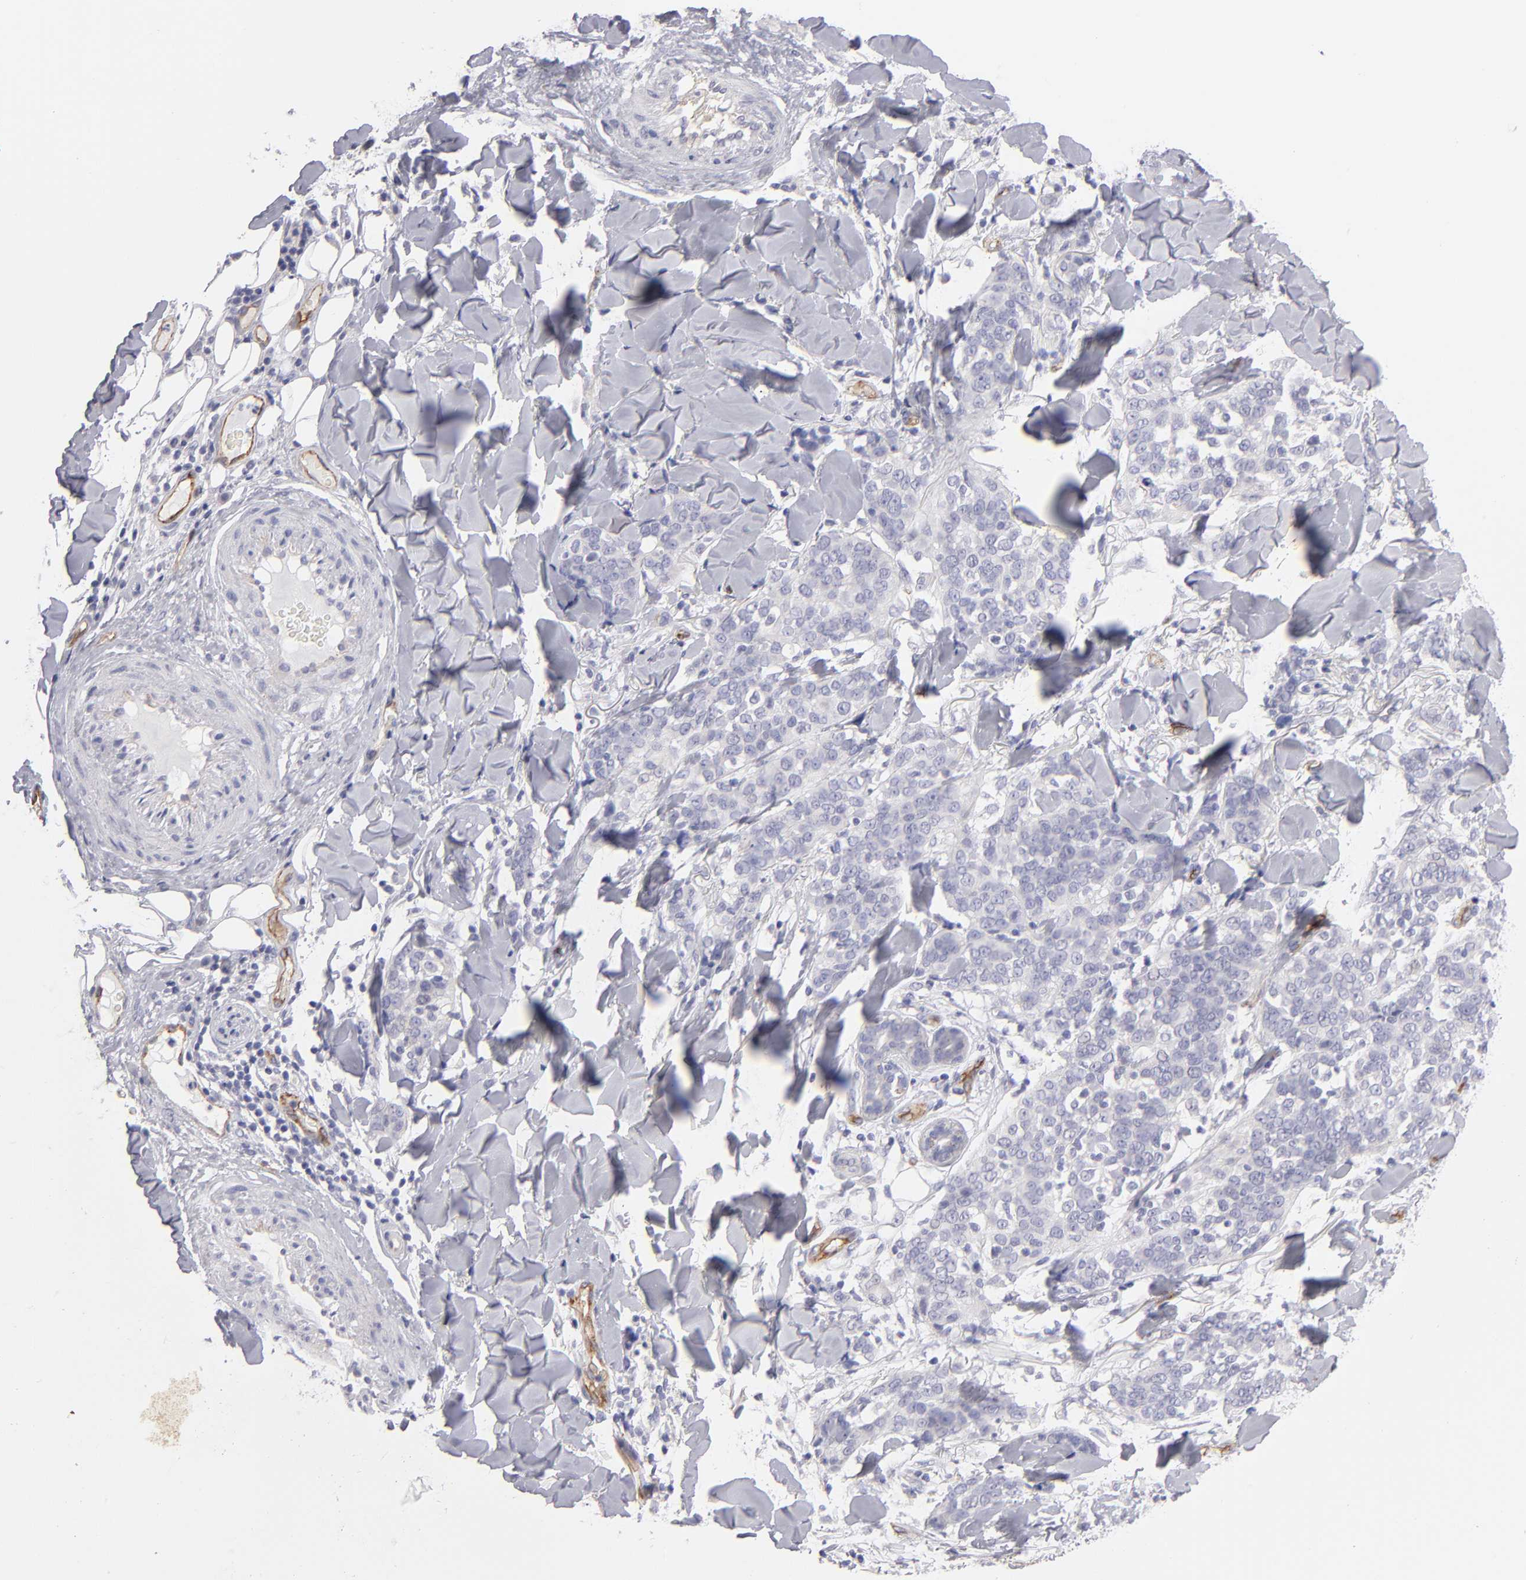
{"staining": {"intensity": "negative", "quantity": "none", "location": "none"}, "tissue": "skin cancer", "cell_type": "Tumor cells", "image_type": "cancer", "snomed": [{"axis": "morphology", "description": "Normal tissue, NOS"}, {"axis": "morphology", "description": "Squamous cell carcinoma, NOS"}, {"axis": "topography", "description": "Skin"}], "caption": "Protein analysis of skin cancer exhibits no significant staining in tumor cells.", "gene": "PLVAP", "patient": {"sex": "female", "age": 83}}